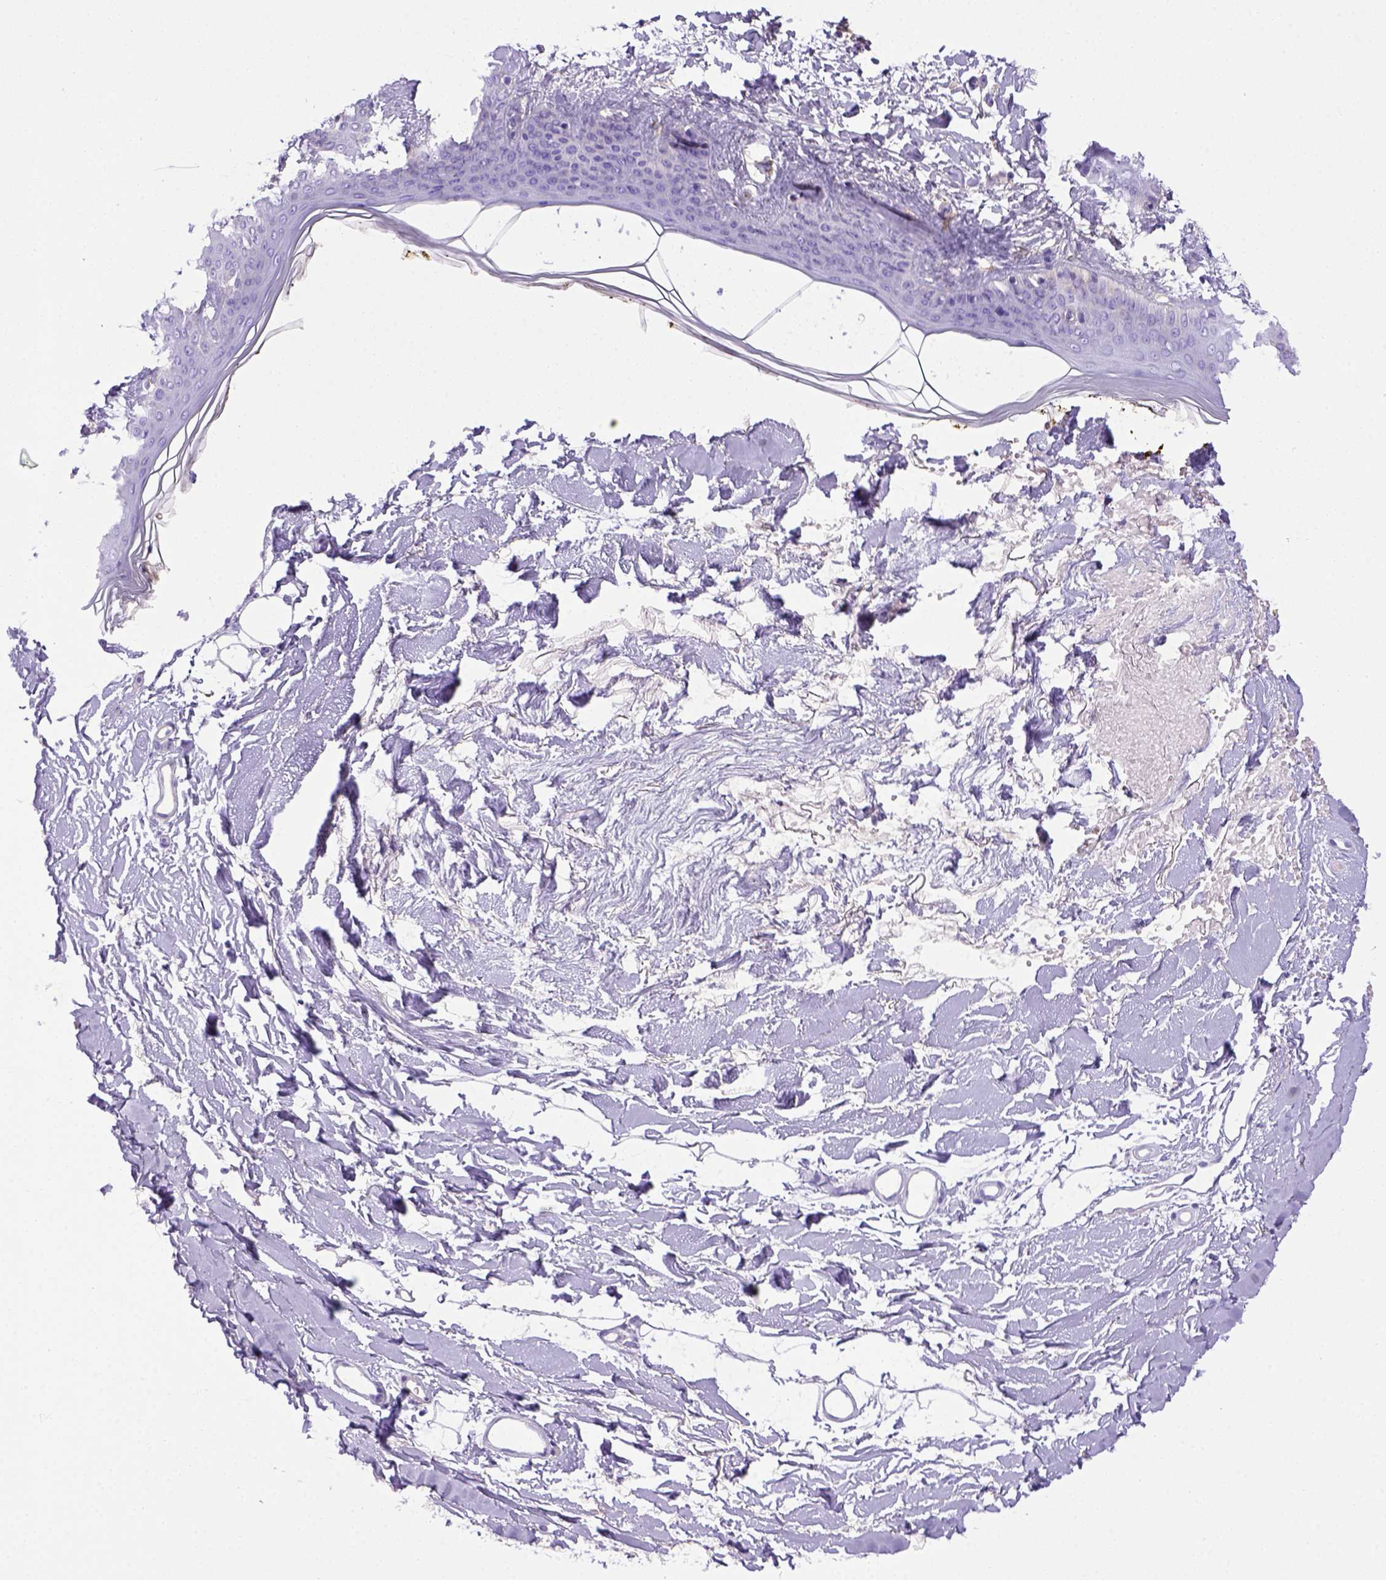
{"staining": {"intensity": "negative", "quantity": "none", "location": "none"}, "tissue": "skin", "cell_type": "Fibroblasts", "image_type": "normal", "snomed": [{"axis": "morphology", "description": "Normal tissue, NOS"}, {"axis": "topography", "description": "Skin"}], "caption": "Normal skin was stained to show a protein in brown. There is no significant staining in fibroblasts. The staining is performed using DAB (3,3'-diaminobenzidine) brown chromogen with nuclei counter-stained in using hematoxylin.", "gene": "ITIH4", "patient": {"sex": "female", "age": 34}}